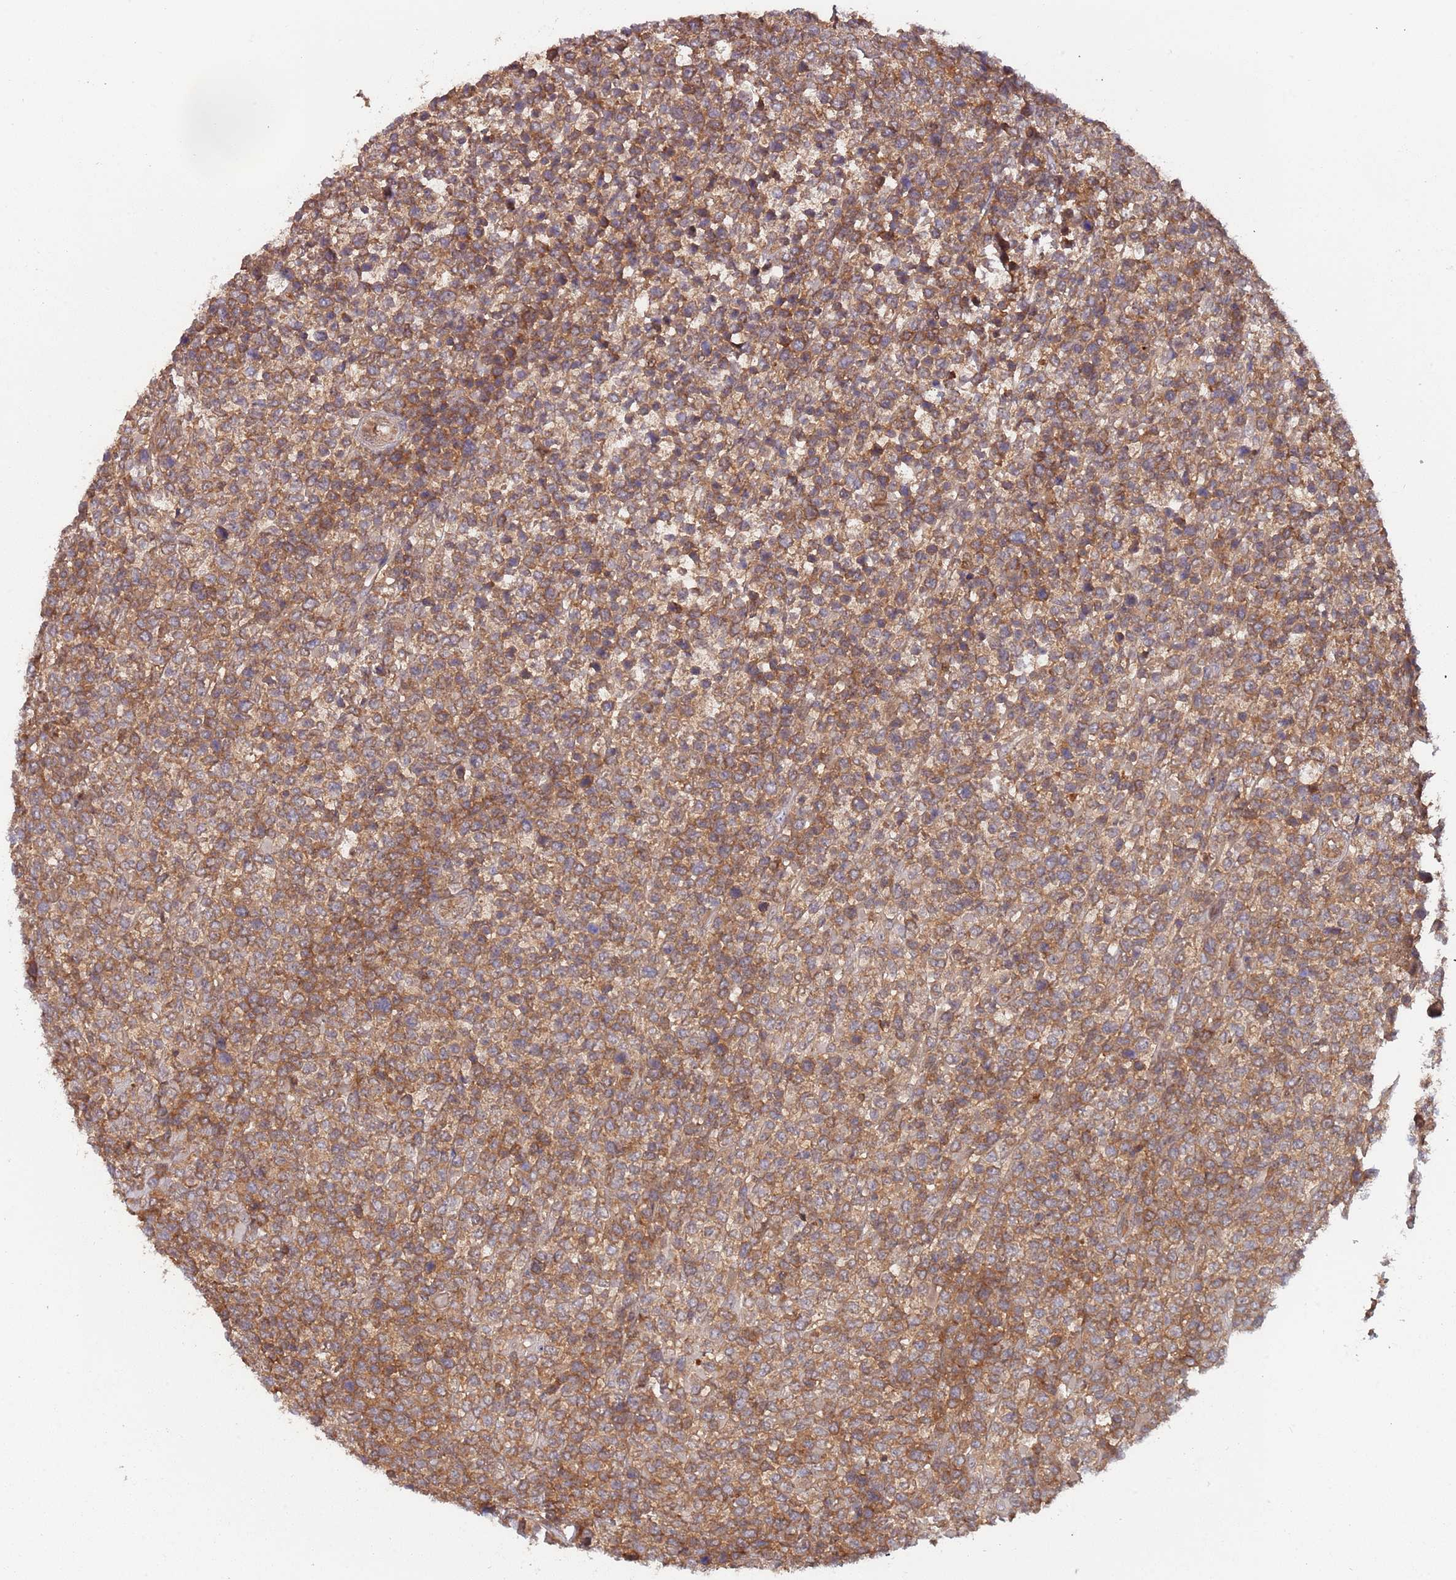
{"staining": {"intensity": "moderate", "quantity": ">75%", "location": "cytoplasmic/membranous"}, "tissue": "lymphoma", "cell_type": "Tumor cells", "image_type": "cancer", "snomed": [{"axis": "morphology", "description": "Malignant lymphoma, non-Hodgkin's type, High grade"}, {"axis": "topography", "description": "Soft tissue"}], "caption": "This photomicrograph exhibits immunohistochemistry staining of human lymphoma, with medium moderate cytoplasmic/membranous positivity in approximately >75% of tumor cells.", "gene": "GSDMD", "patient": {"sex": "female", "age": 56}}